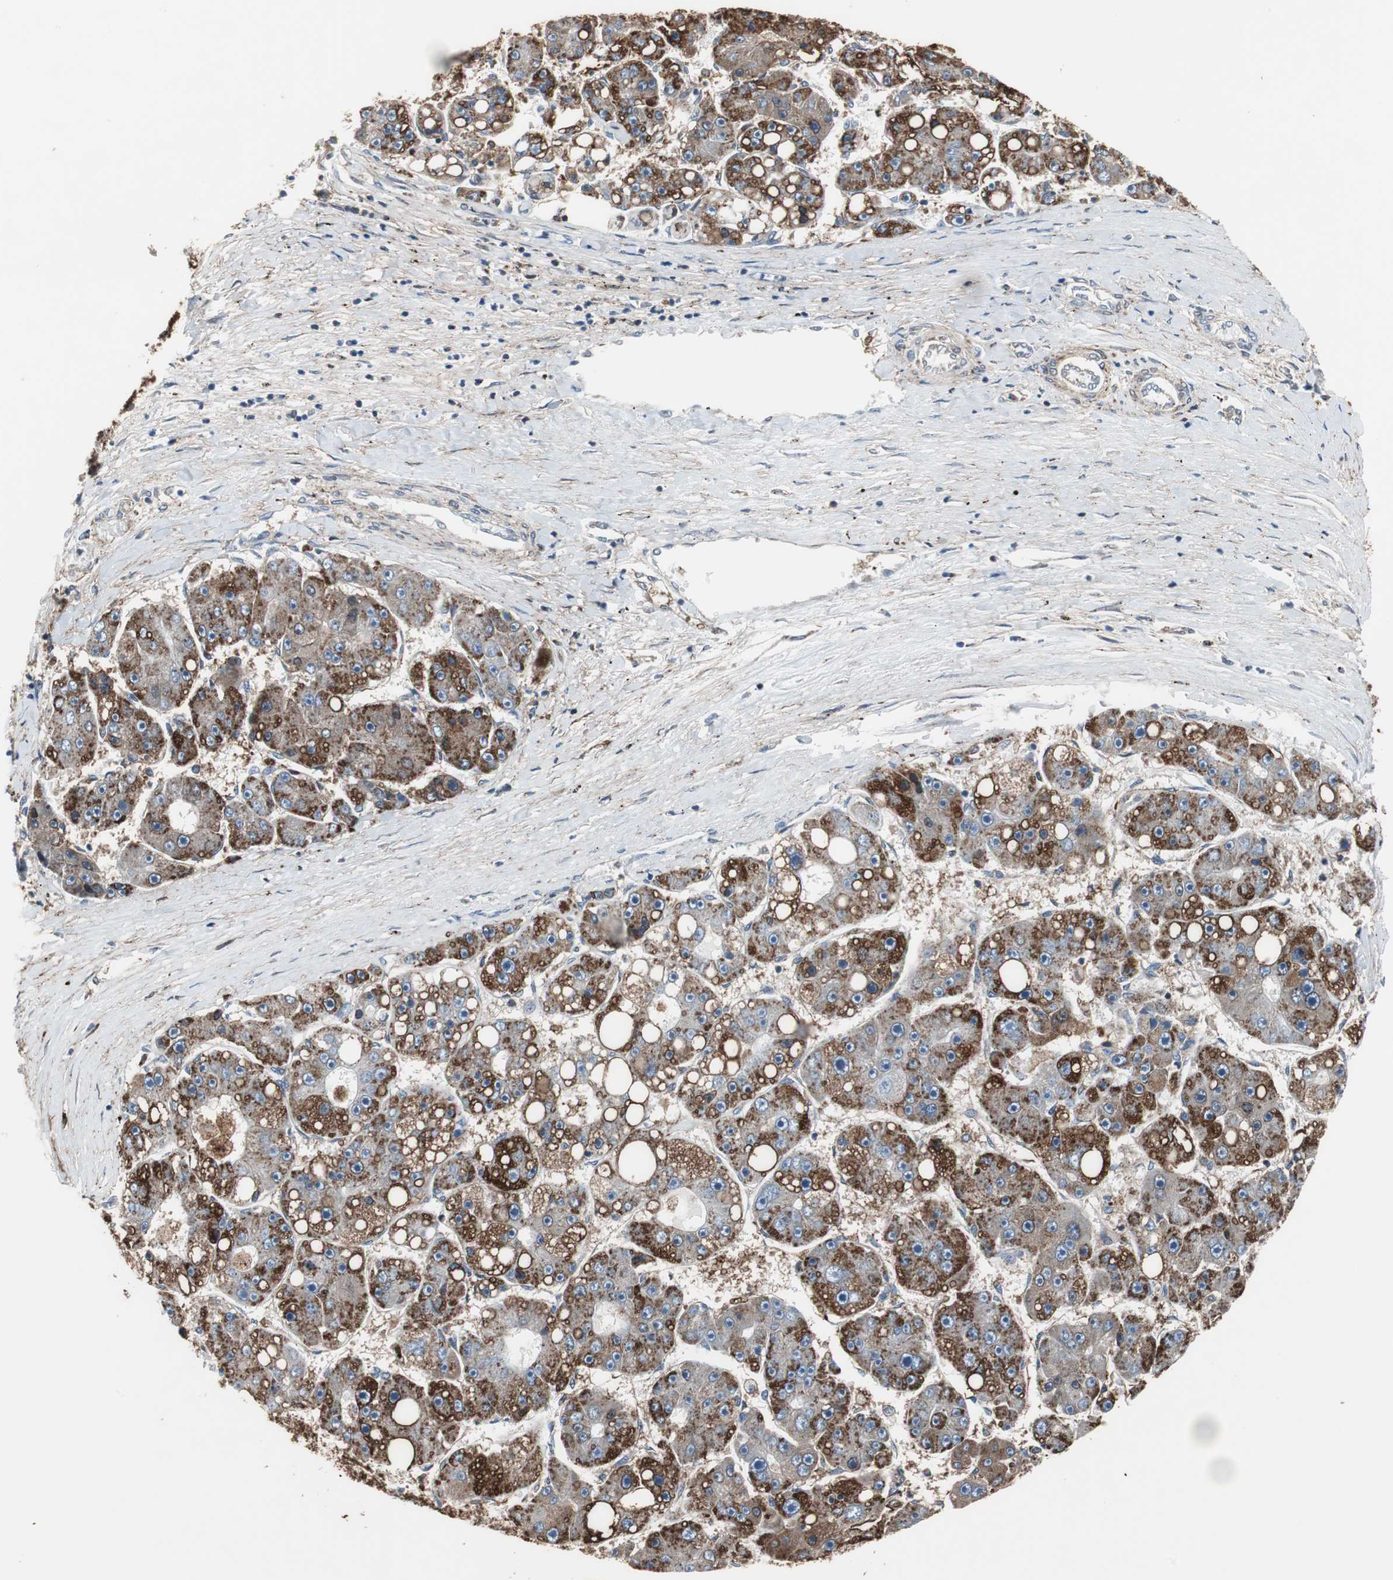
{"staining": {"intensity": "strong", "quantity": "25%-75%", "location": "cytoplasmic/membranous"}, "tissue": "liver cancer", "cell_type": "Tumor cells", "image_type": "cancer", "snomed": [{"axis": "morphology", "description": "Carcinoma, Hepatocellular, NOS"}, {"axis": "topography", "description": "Liver"}], "caption": "A micrograph showing strong cytoplasmic/membranous expression in about 25%-75% of tumor cells in hepatocellular carcinoma (liver), as visualized by brown immunohistochemical staining.", "gene": "ANXA4", "patient": {"sex": "female", "age": 61}}